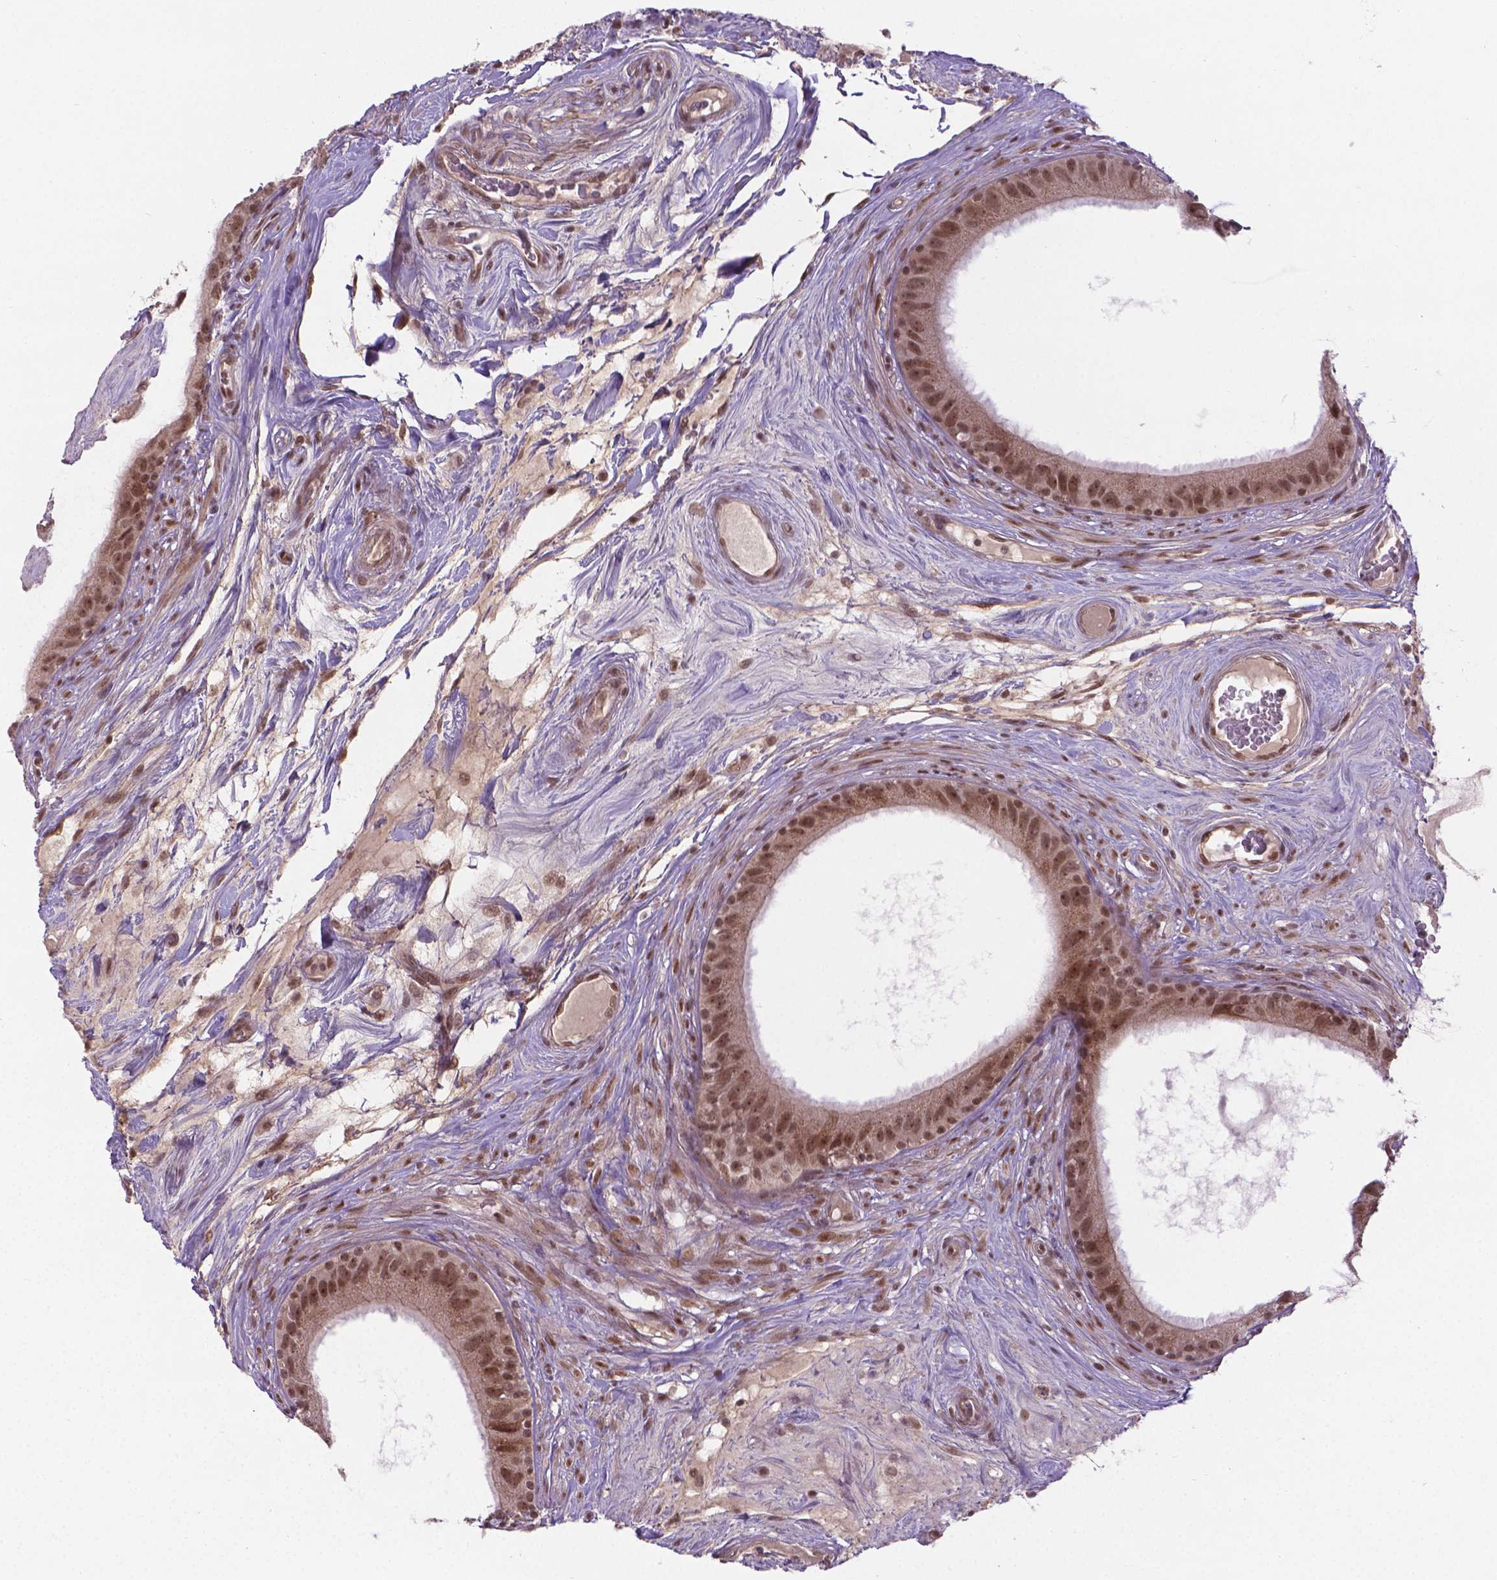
{"staining": {"intensity": "moderate", "quantity": ">75%", "location": "nuclear"}, "tissue": "epididymis", "cell_type": "Glandular cells", "image_type": "normal", "snomed": [{"axis": "morphology", "description": "Normal tissue, NOS"}, {"axis": "topography", "description": "Epididymis"}], "caption": "Glandular cells demonstrate medium levels of moderate nuclear positivity in approximately >75% of cells in unremarkable epididymis. (brown staining indicates protein expression, while blue staining denotes nuclei).", "gene": "ANKRD54", "patient": {"sex": "male", "age": 59}}